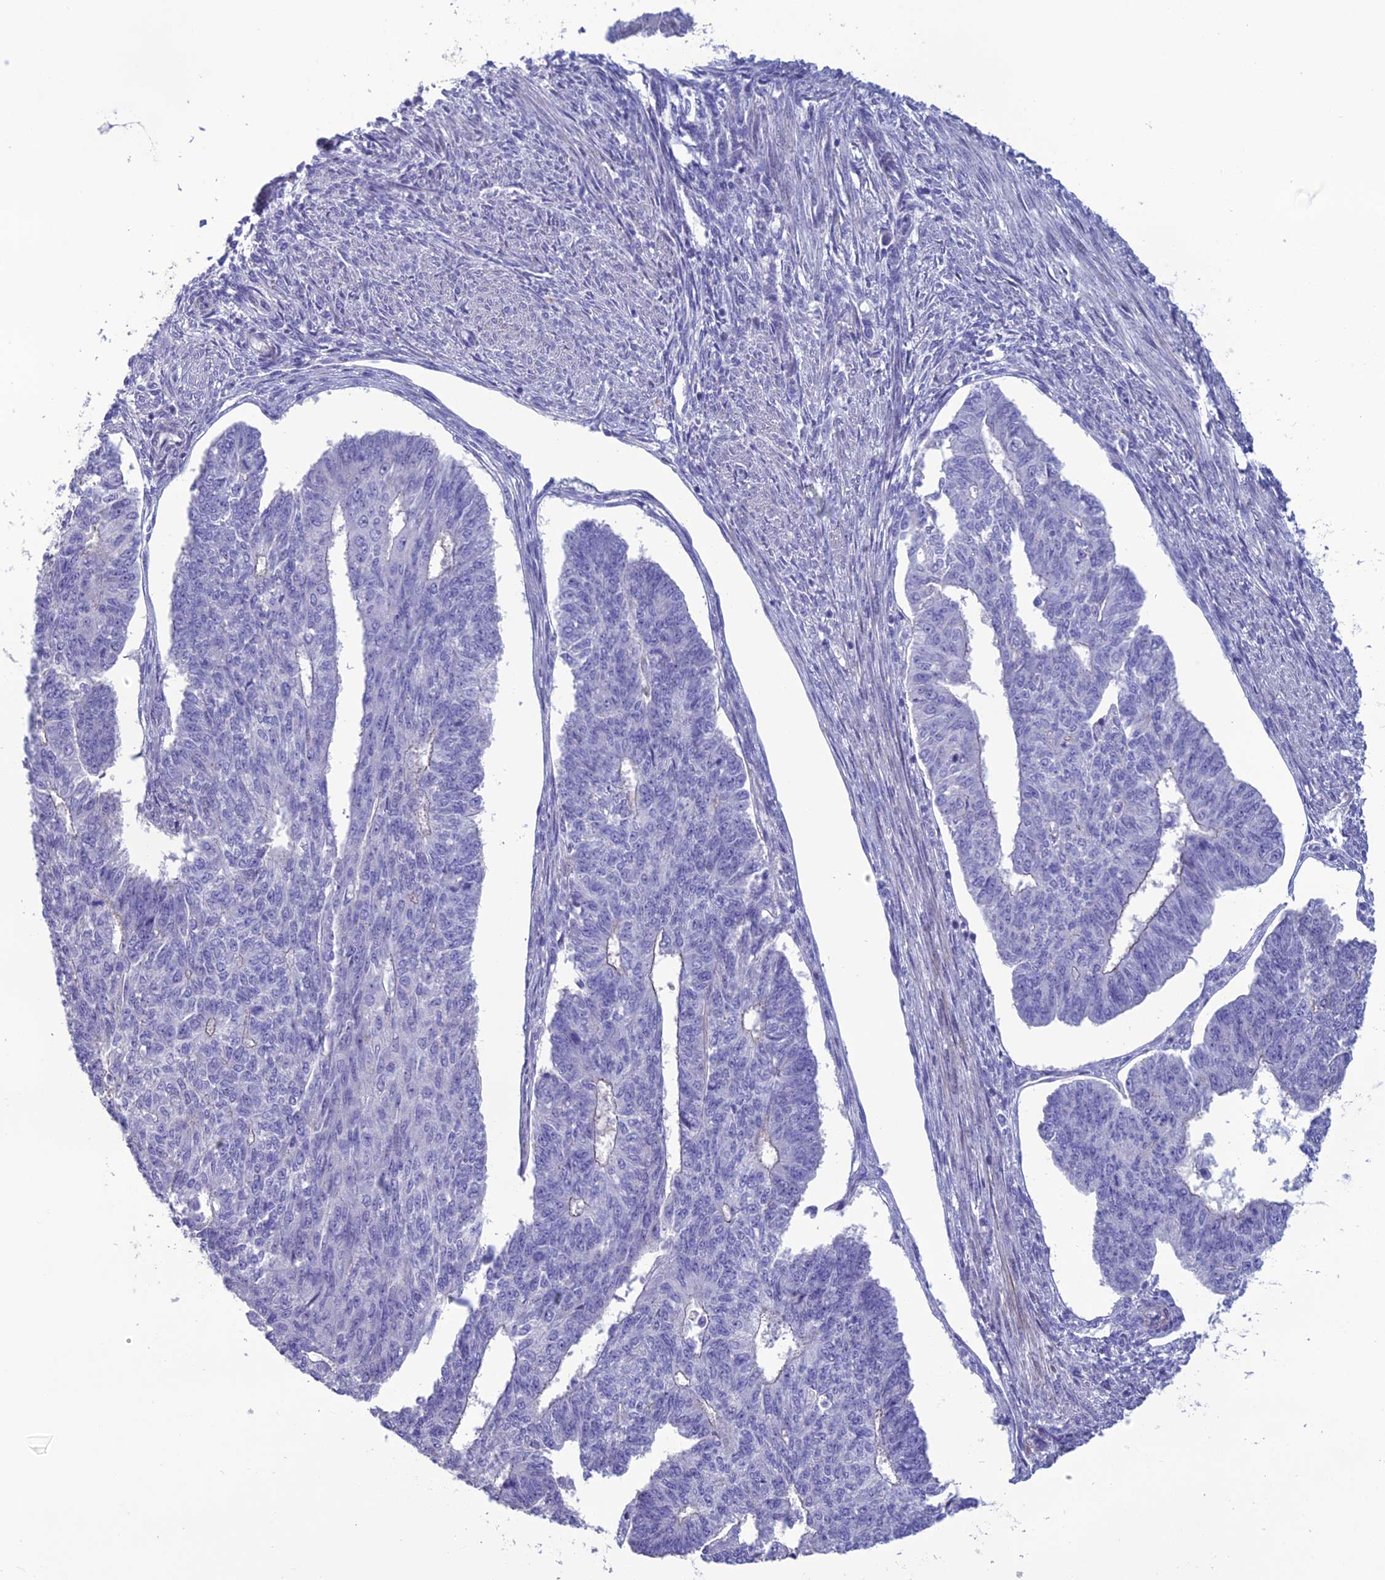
{"staining": {"intensity": "negative", "quantity": "none", "location": "none"}, "tissue": "endometrial cancer", "cell_type": "Tumor cells", "image_type": "cancer", "snomed": [{"axis": "morphology", "description": "Adenocarcinoma, NOS"}, {"axis": "topography", "description": "Endometrium"}], "caption": "An image of endometrial adenocarcinoma stained for a protein exhibits no brown staining in tumor cells. Nuclei are stained in blue.", "gene": "OR56B1", "patient": {"sex": "female", "age": 32}}